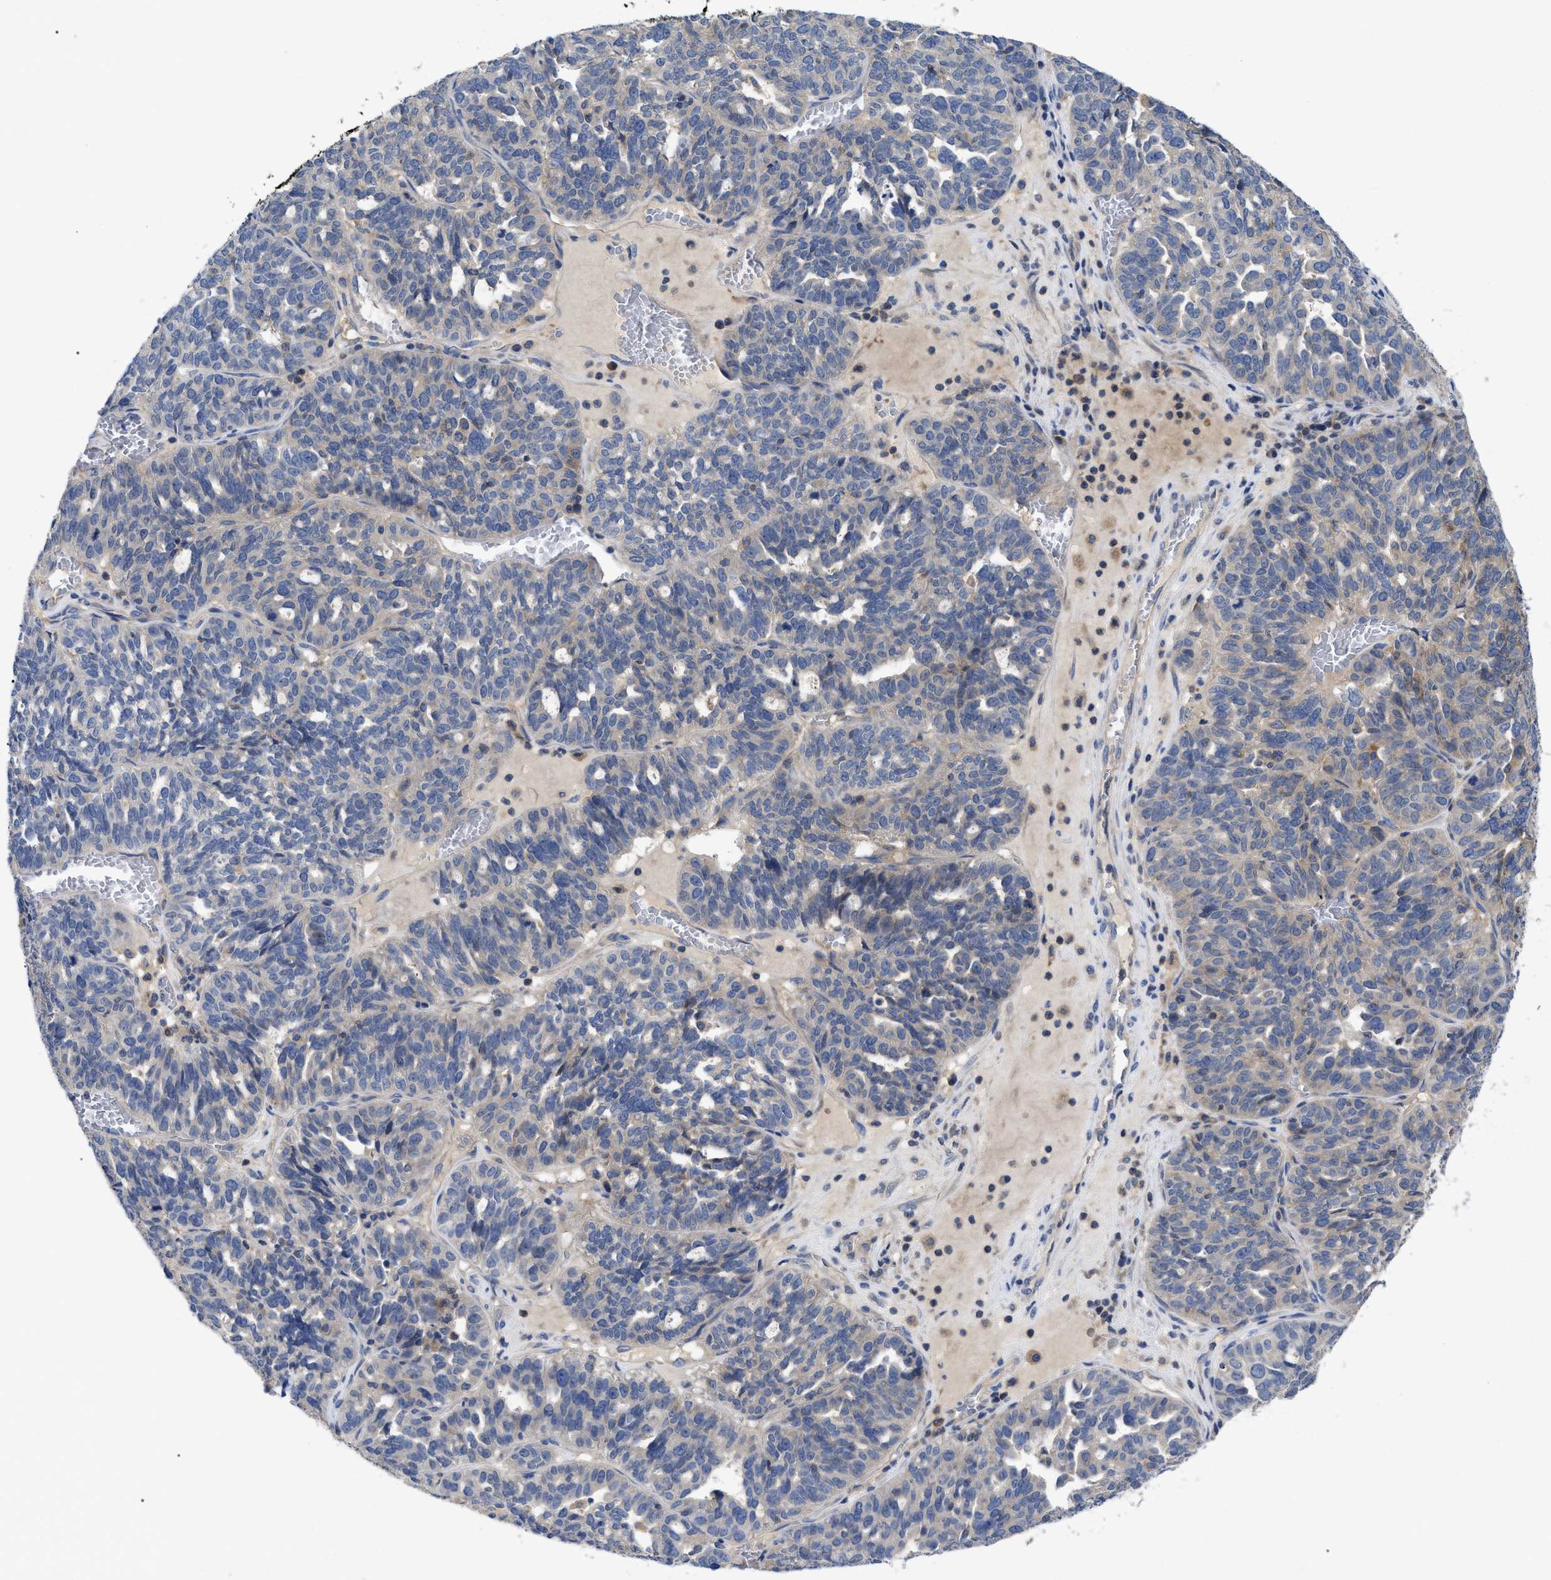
{"staining": {"intensity": "negative", "quantity": "none", "location": "none"}, "tissue": "ovarian cancer", "cell_type": "Tumor cells", "image_type": "cancer", "snomed": [{"axis": "morphology", "description": "Cystadenocarcinoma, serous, NOS"}, {"axis": "topography", "description": "Ovary"}], "caption": "The IHC photomicrograph has no significant positivity in tumor cells of serous cystadenocarcinoma (ovarian) tissue. The staining was performed using DAB to visualize the protein expression in brown, while the nuclei were stained in blue with hematoxylin (Magnification: 20x).", "gene": "RAP1GDS1", "patient": {"sex": "female", "age": 59}}